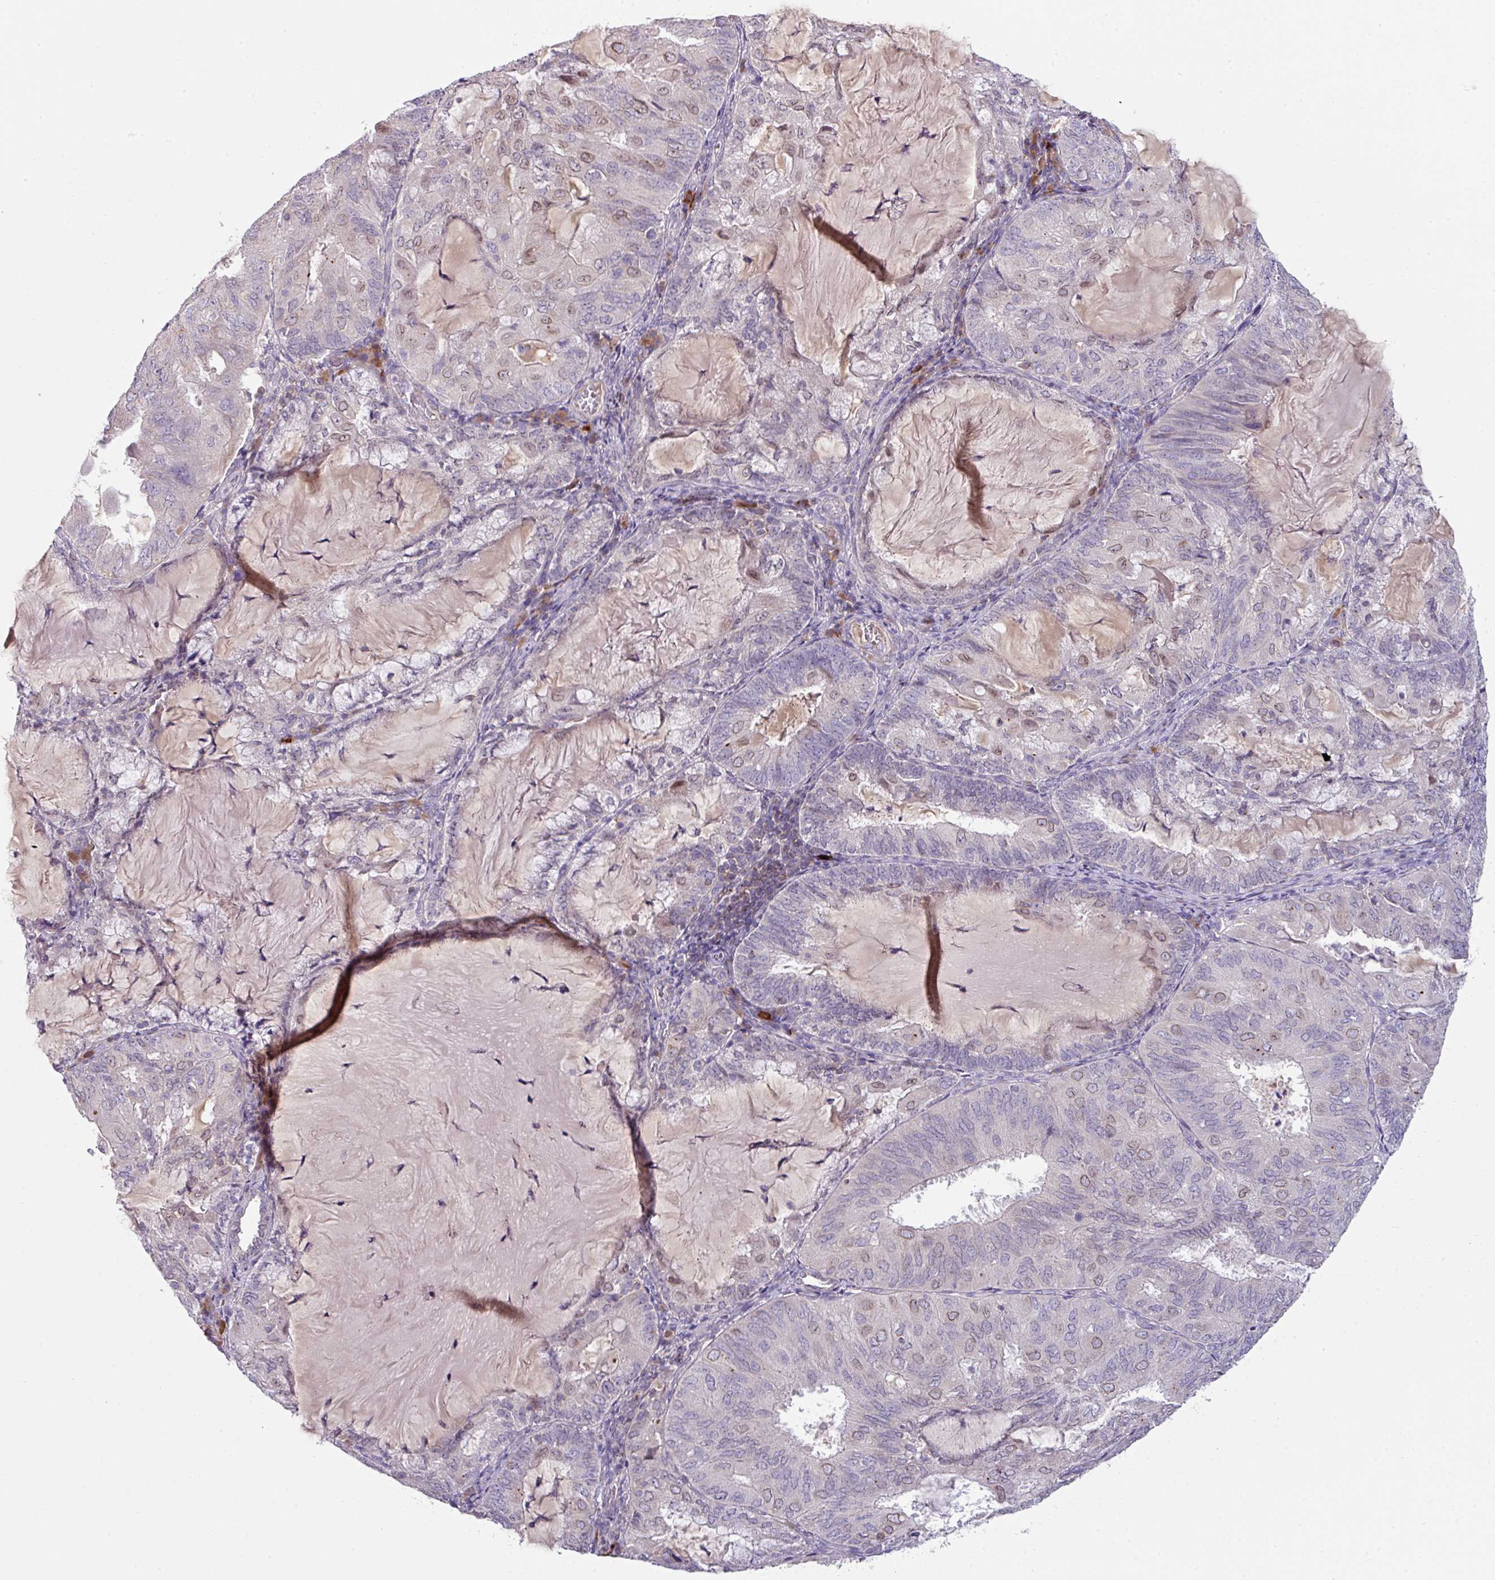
{"staining": {"intensity": "moderate", "quantity": "<25%", "location": "cytoplasmic/membranous,nuclear"}, "tissue": "endometrial cancer", "cell_type": "Tumor cells", "image_type": "cancer", "snomed": [{"axis": "morphology", "description": "Adenocarcinoma, NOS"}, {"axis": "topography", "description": "Endometrium"}], "caption": "Protein analysis of endometrial cancer (adenocarcinoma) tissue demonstrates moderate cytoplasmic/membranous and nuclear staining in approximately <25% of tumor cells.", "gene": "SLAMF6", "patient": {"sex": "female", "age": 81}}